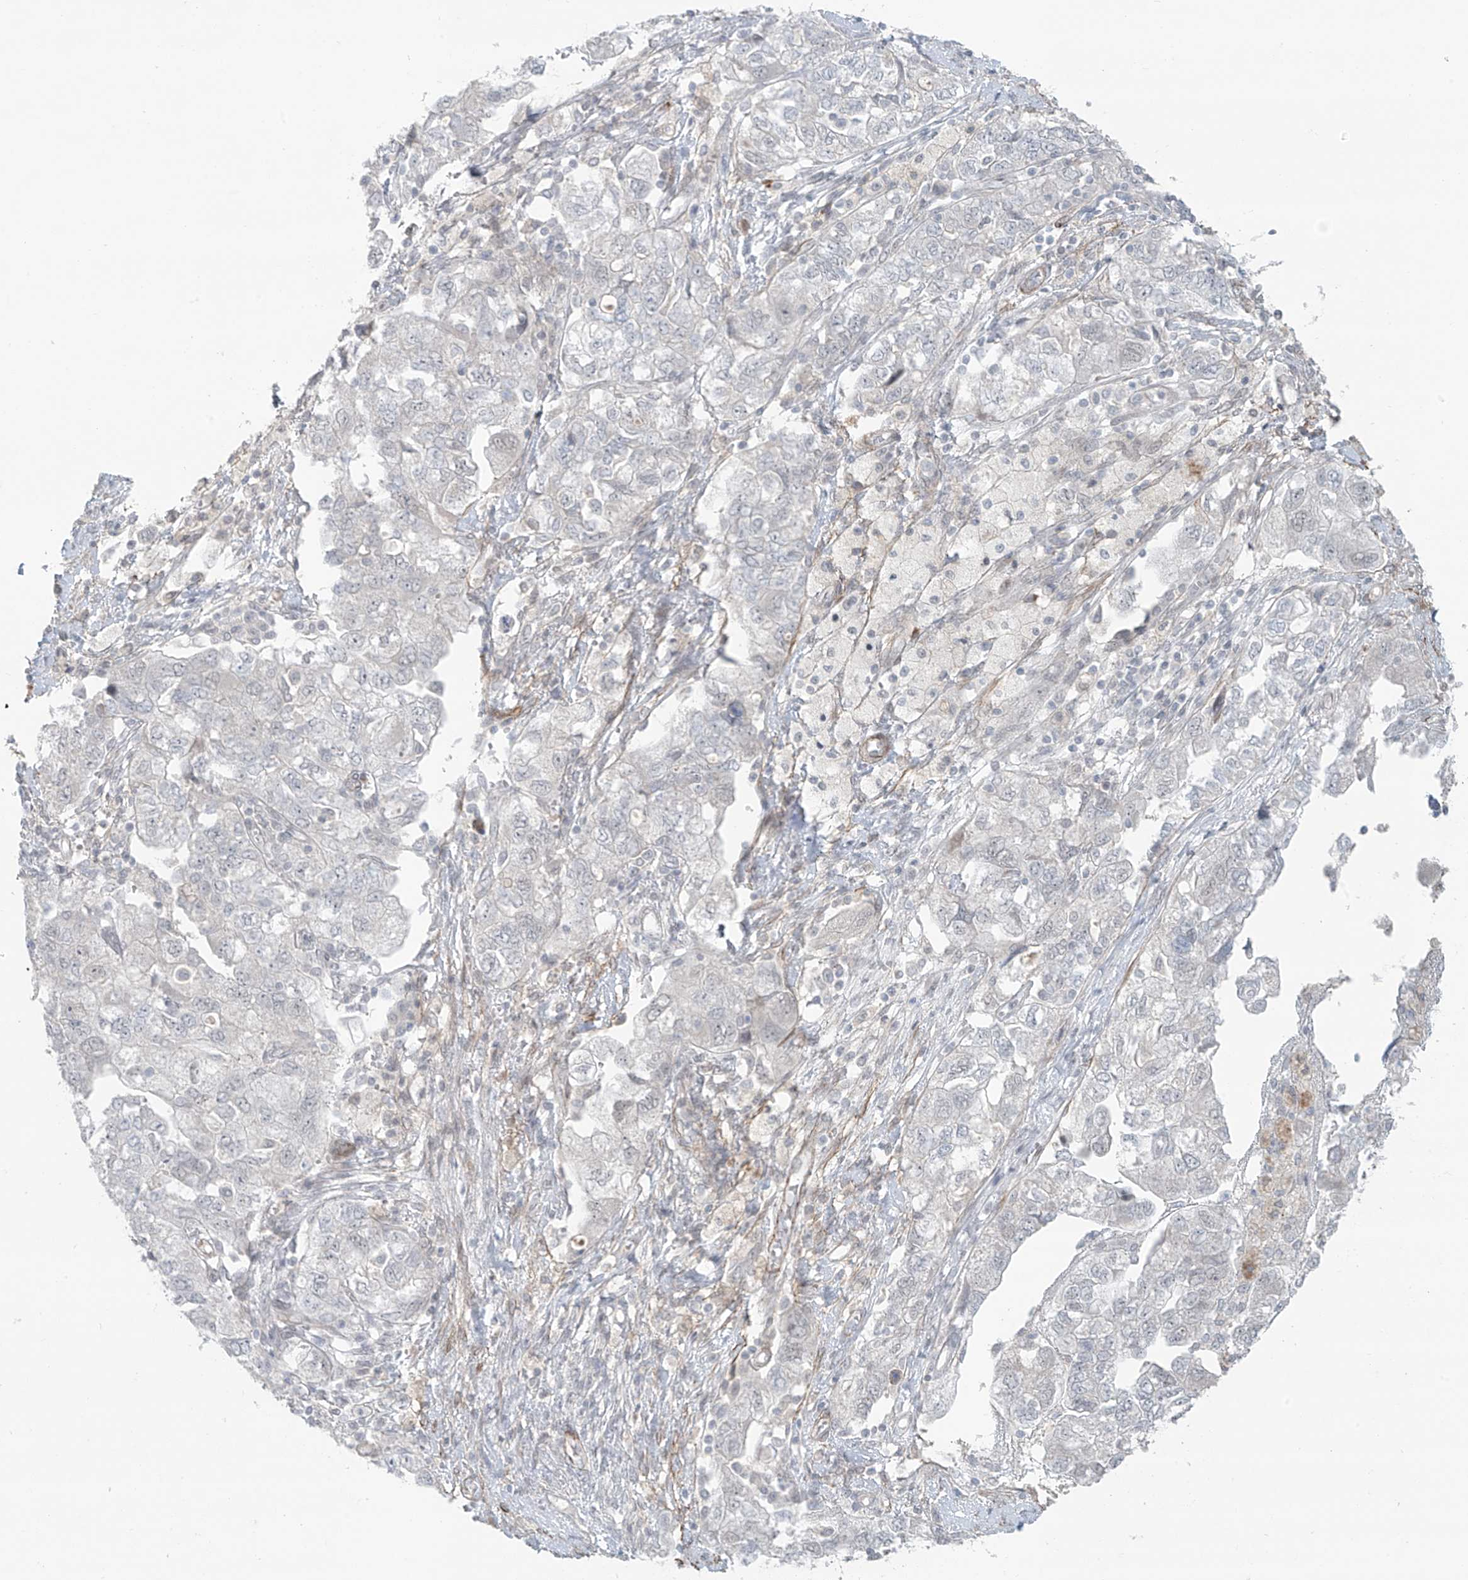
{"staining": {"intensity": "negative", "quantity": "none", "location": "none"}, "tissue": "ovarian cancer", "cell_type": "Tumor cells", "image_type": "cancer", "snomed": [{"axis": "morphology", "description": "Carcinoma, NOS"}, {"axis": "morphology", "description": "Cystadenocarcinoma, serous, NOS"}, {"axis": "topography", "description": "Ovary"}], "caption": "The IHC micrograph has no significant staining in tumor cells of serous cystadenocarcinoma (ovarian) tissue.", "gene": "RASGEF1A", "patient": {"sex": "female", "age": 69}}